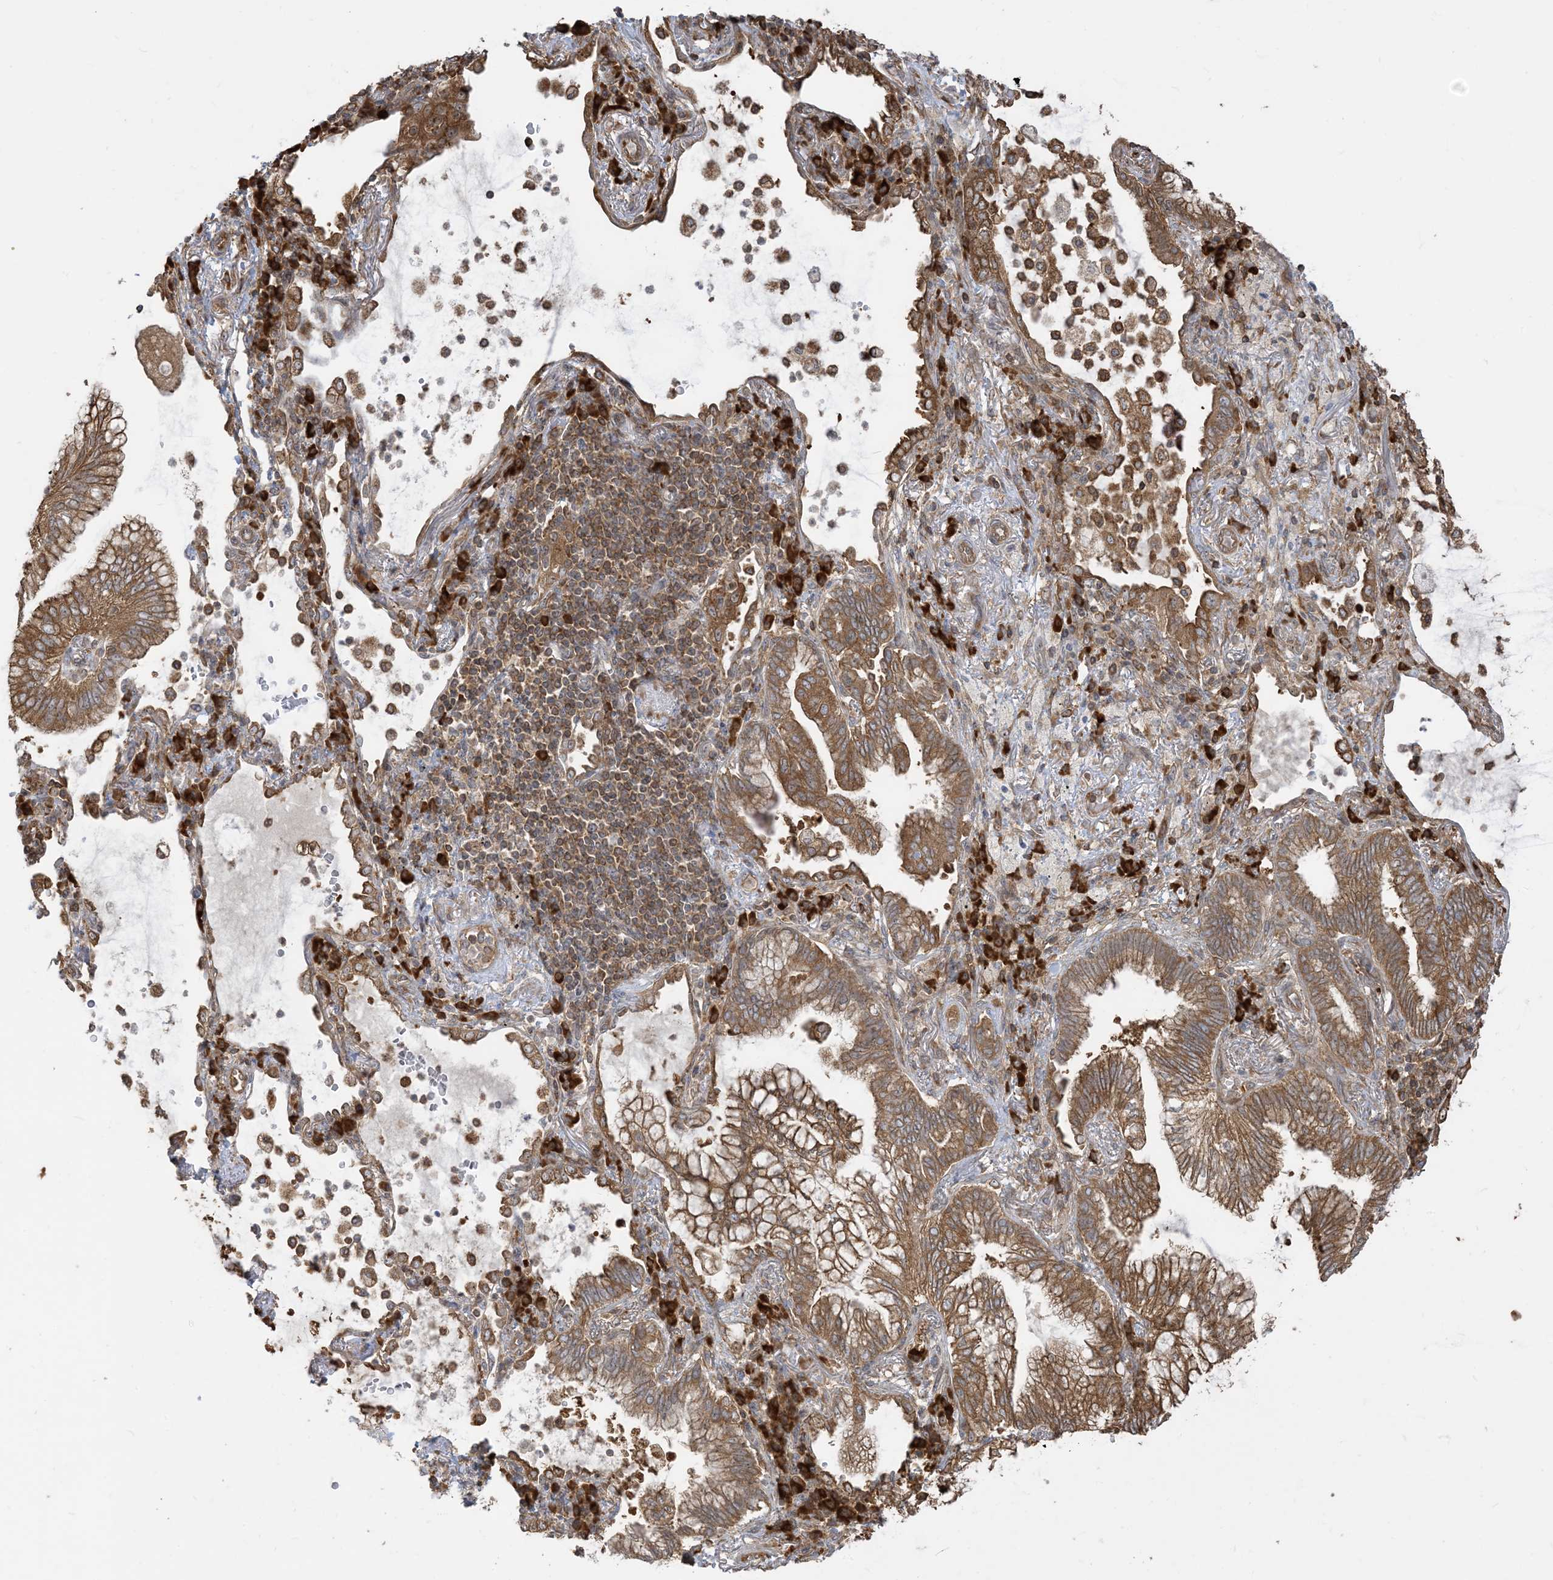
{"staining": {"intensity": "moderate", "quantity": ">75%", "location": "cytoplasmic/membranous"}, "tissue": "lung cancer", "cell_type": "Tumor cells", "image_type": "cancer", "snomed": [{"axis": "morphology", "description": "Adenocarcinoma, NOS"}, {"axis": "topography", "description": "Lung"}], "caption": "An immunohistochemistry (IHC) micrograph of neoplastic tissue is shown. Protein staining in brown labels moderate cytoplasmic/membranous positivity in lung adenocarcinoma within tumor cells.", "gene": "SRP72", "patient": {"sex": "female", "age": 70}}